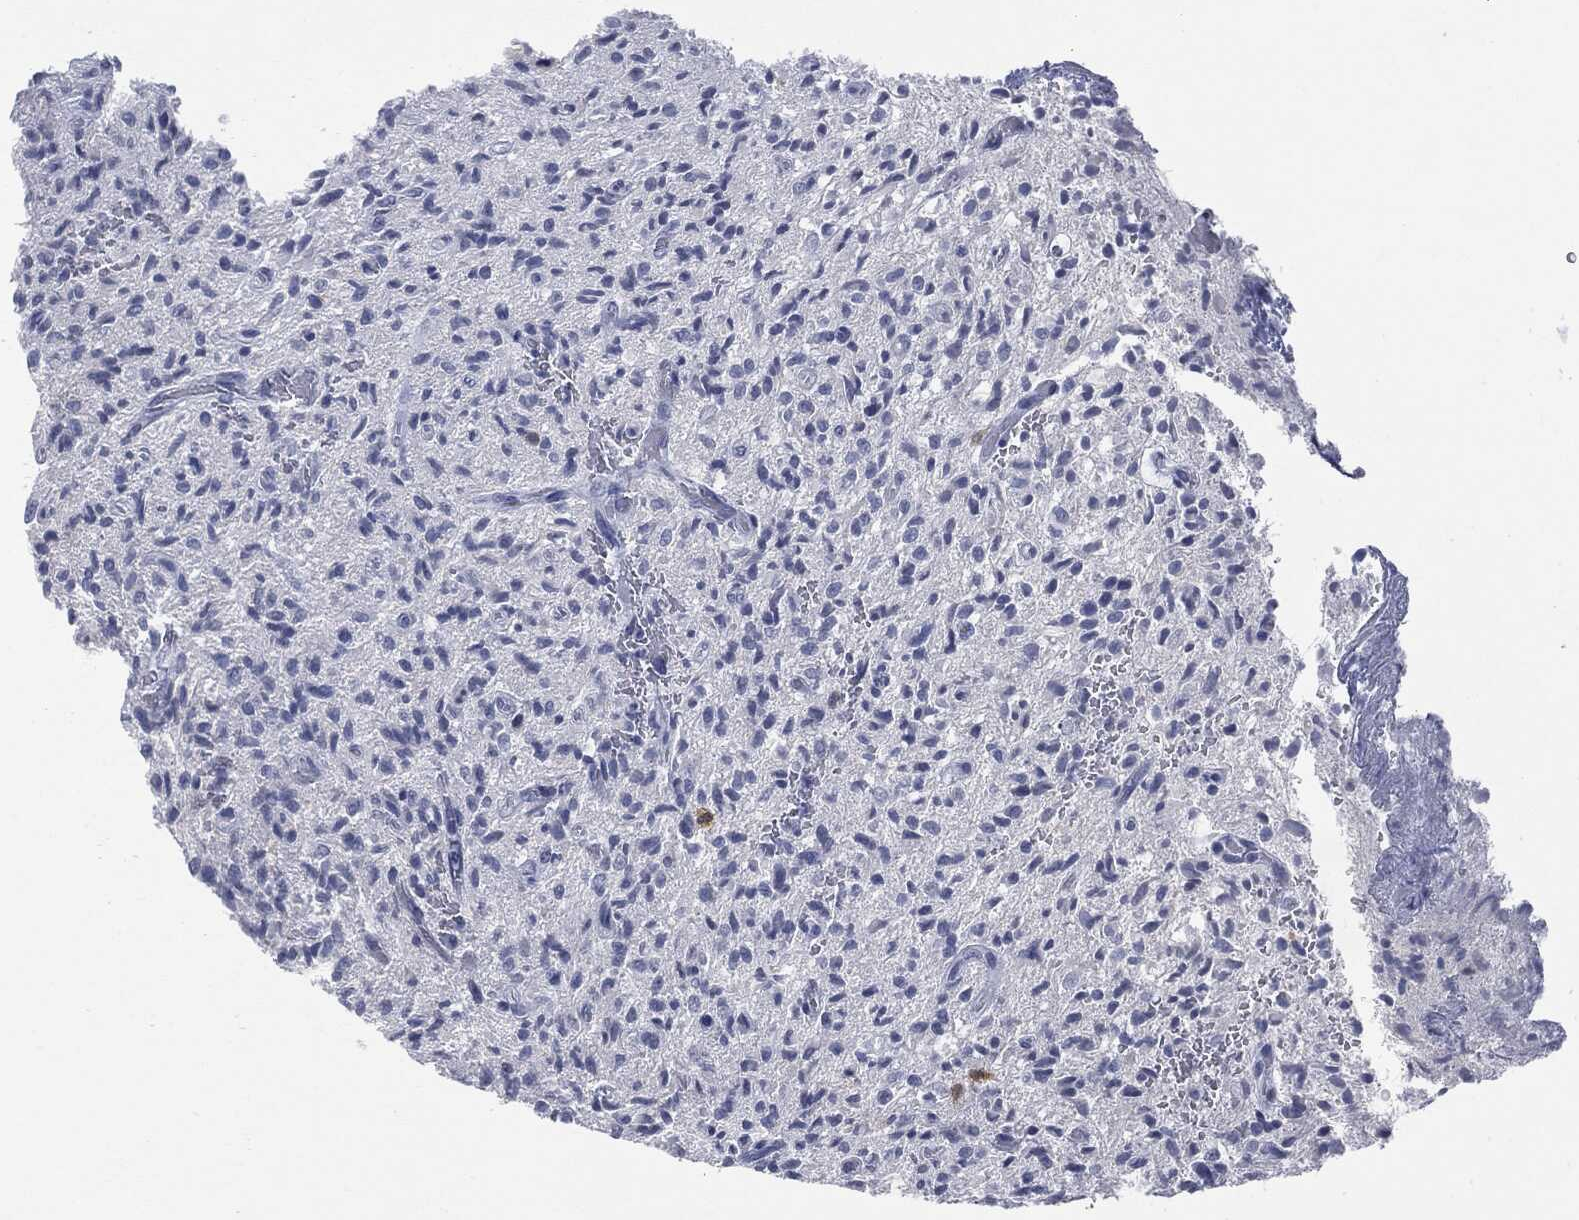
{"staining": {"intensity": "negative", "quantity": "none", "location": "none"}, "tissue": "glioma", "cell_type": "Tumor cells", "image_type": "cancer", "snomed": [{"axis": "morphology", "description": "Glioma, malignant, High grade"}, {"axis": "topography", "description": "Brain"}], "caption": "Image shows no significant protein expression in tumor cells of glioma.", "gene": "UBE2C", "patient": {"sex": "male", "age": 64}}